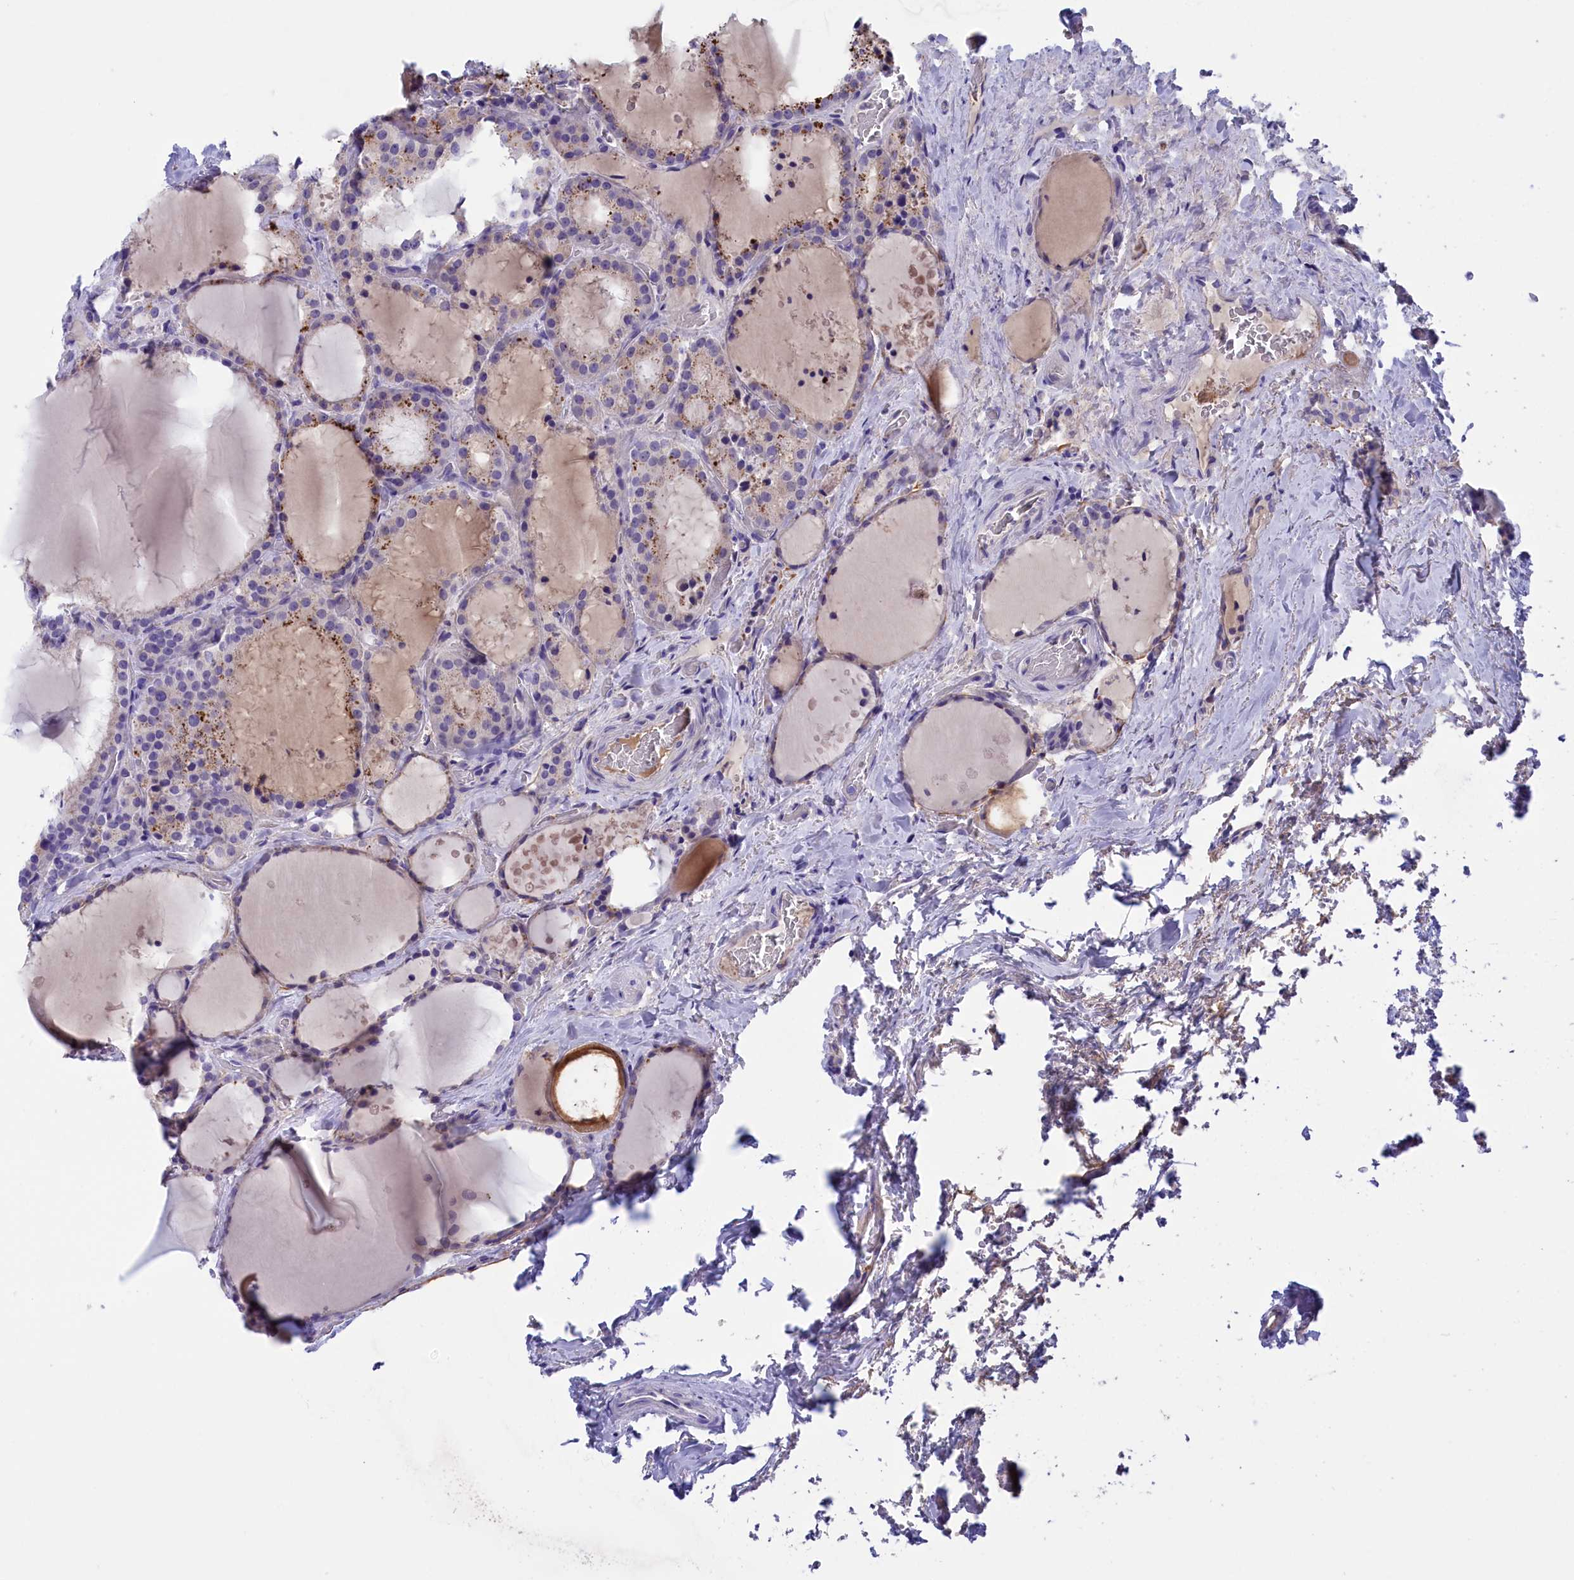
{"staining": {"intensity": "moderate", "quantity": "<25%", "location": "cytoplasmic/membranous"}, "tissue": "thyroid cancer", "cell_type": "Tumor cells", "image_type": "cancer", "snomed": [{"axis": "morphology", "description": "Papillary adenocarcinoma, NOS"}, {"axis": "topography", "description": "Thyroid gland"}], "caption": "Moderate cytoplasmic/membranous positivity for a protein is identified in about <25% of tumor cells of thyroid cancer using IHC.", "gene": "STYX", "patient": {"sex": "male", "age": 77}}